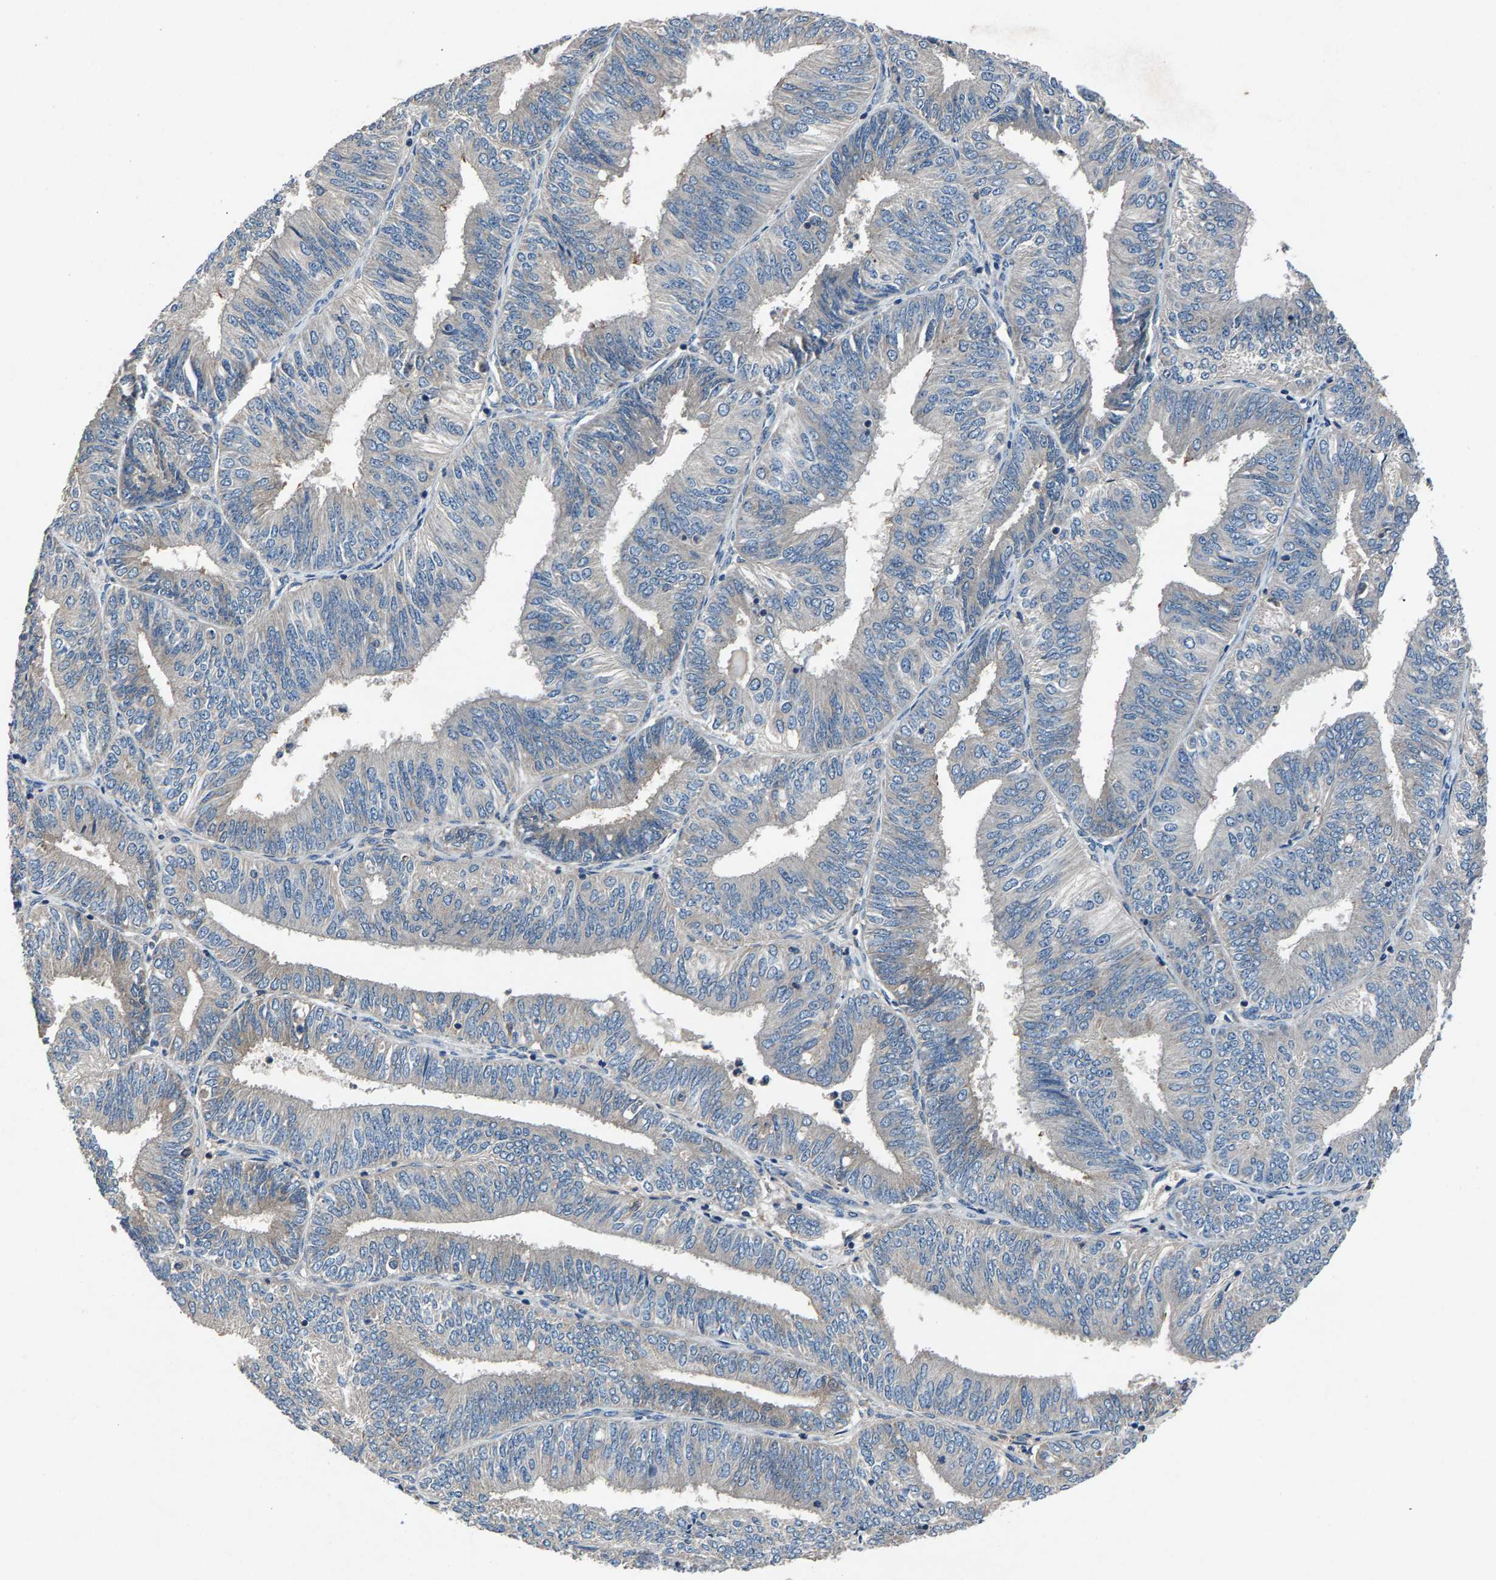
{"staining": {"intensity": "negative", "quantity": "none", "location": "none"}, "tissue": "endometrial cancer", "cell_type": "Tumor cells", "image_type": "cancer", "snomed": [{"axis": "morphology", "description": "Adenocarcinoma, NOS"}, {"axis": "topography", "description": "Endometrium"}], "caption": "There is no significant staining in tumor cells of endometrial adenocarcinoma. The staining was performed using DAB to visualize the protein expression in brown, while the nuclei were stained in blue with hematoxylin (Magnification: 20x).", "gene": "PRXL2C", "patient": {"sex": "female", "age": 58}}